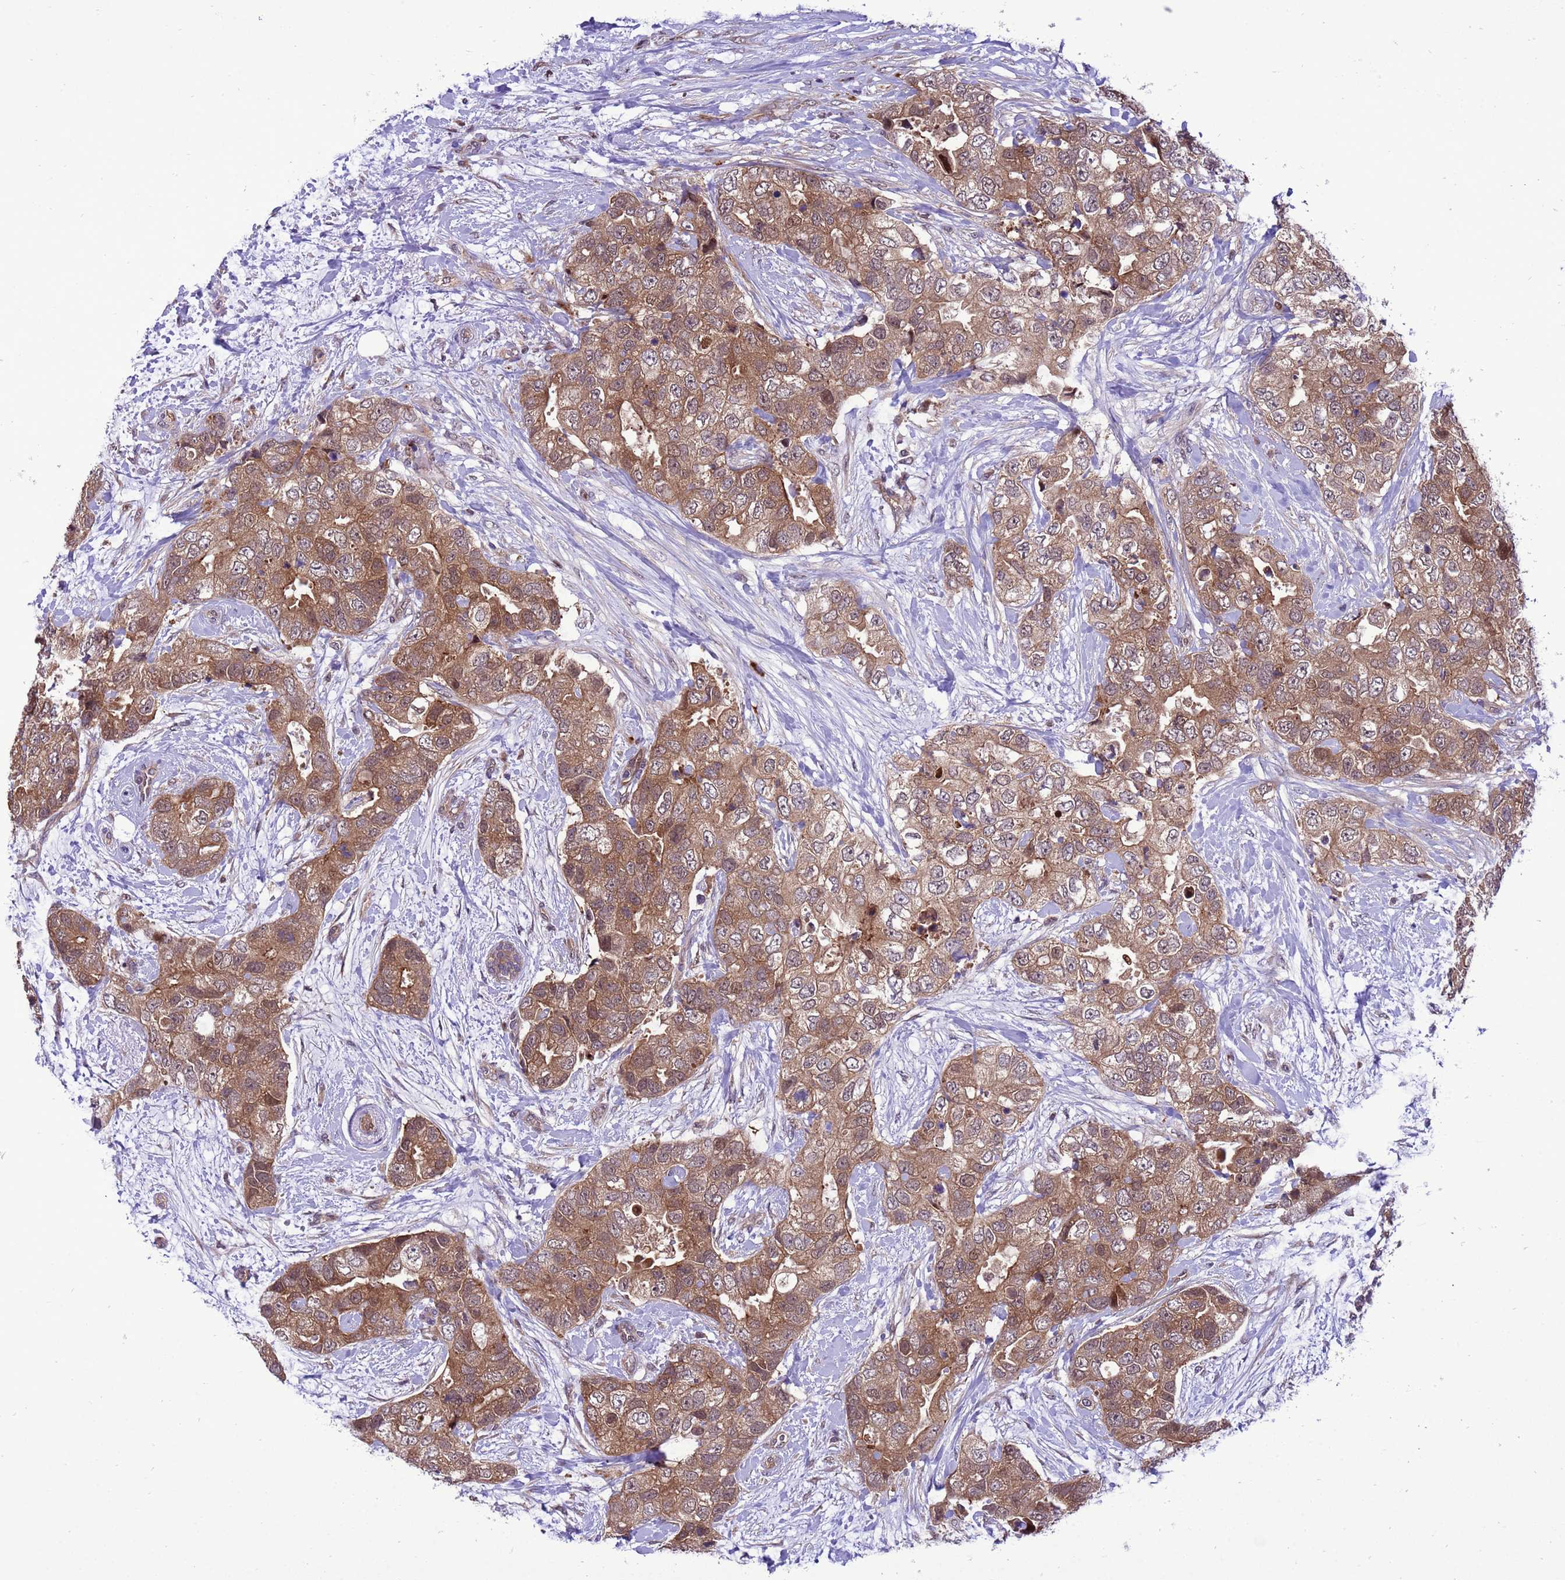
{"staining": {"intensity": "moderate", "quantity": ">75%", "location": "cytoplasmic/membranous,nuclear"}, "tissue": "breast cancer", "cell_type": "Tumor cells", "image_type": "cancer", "snomed": [{"axis": "morphology", "description": "Duct carcinoma"}, {"axis": "topography", "description": "Breast"}], "caption": "Human infiltrating ductal carcinoma (breast) stained with a brown dye demonstrates moderate cytoplasmic/membranous and nuclear positive positivity in approximately >75% of tumor cells.", "gene": "RASD1", "patient": {"sex": "female", "age": 62}}